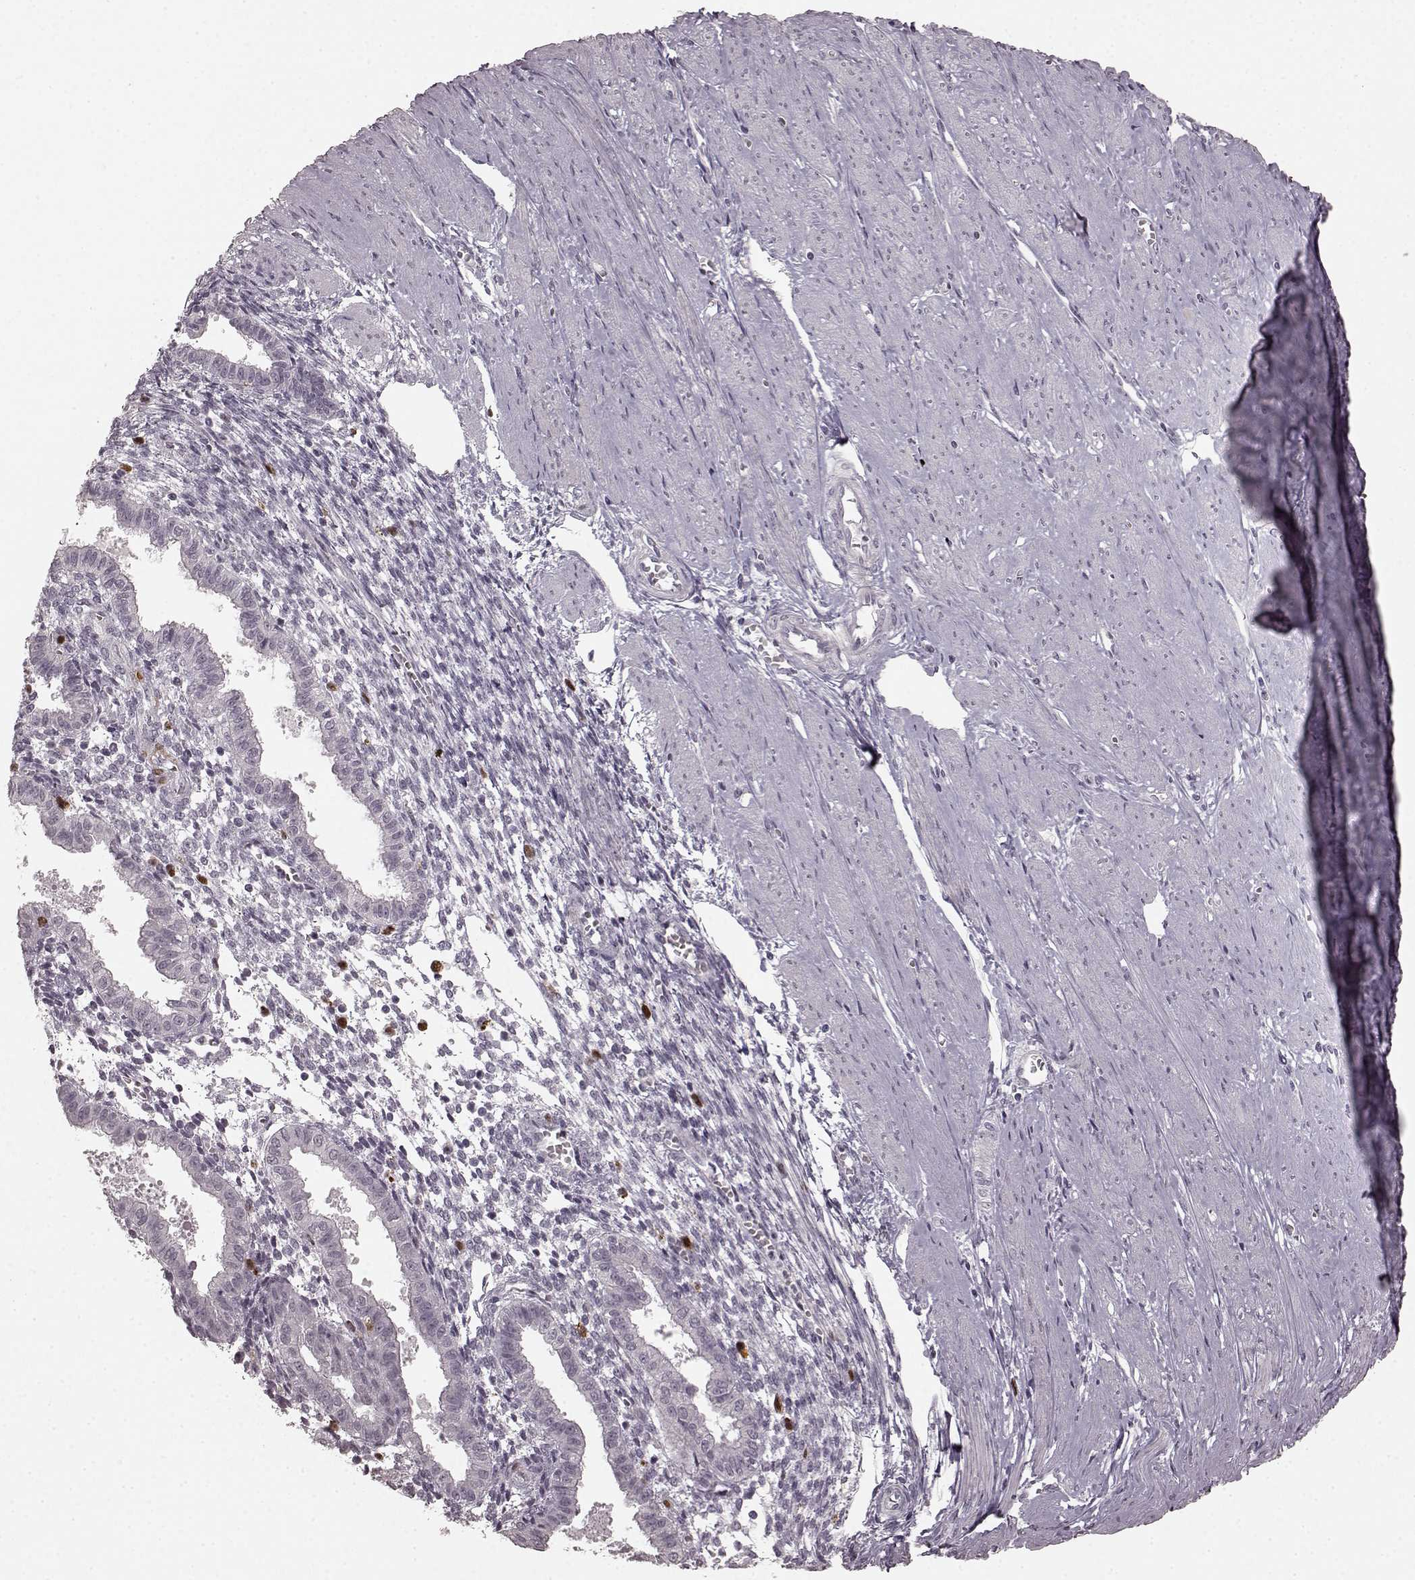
{"staining": {"intensity": "strong", "quantity": "<25%", "location": "nuclear"}, "tissue": "endometrium", "cell_type": "Cells in endometrial stroma", "image_type": "normal", "snomed": [{"axis": "morphology", "description": "Normal tissue, NOS"}, {"axis": "topography", "description": "Endometrium"}], "caption": "IHC (DAB (3,3'-diaminobenzidine)) staining of benign human endometrium displays strong nuclear protein staining in approximately <25% of cells in endometrial stroma. (DAB (3,3'-diaminobenzidine) IHC, brown staining for protein, blue staining for nuclei).", "gene": "CCNA2", "patient": {"sex": "female", "age": 37}}